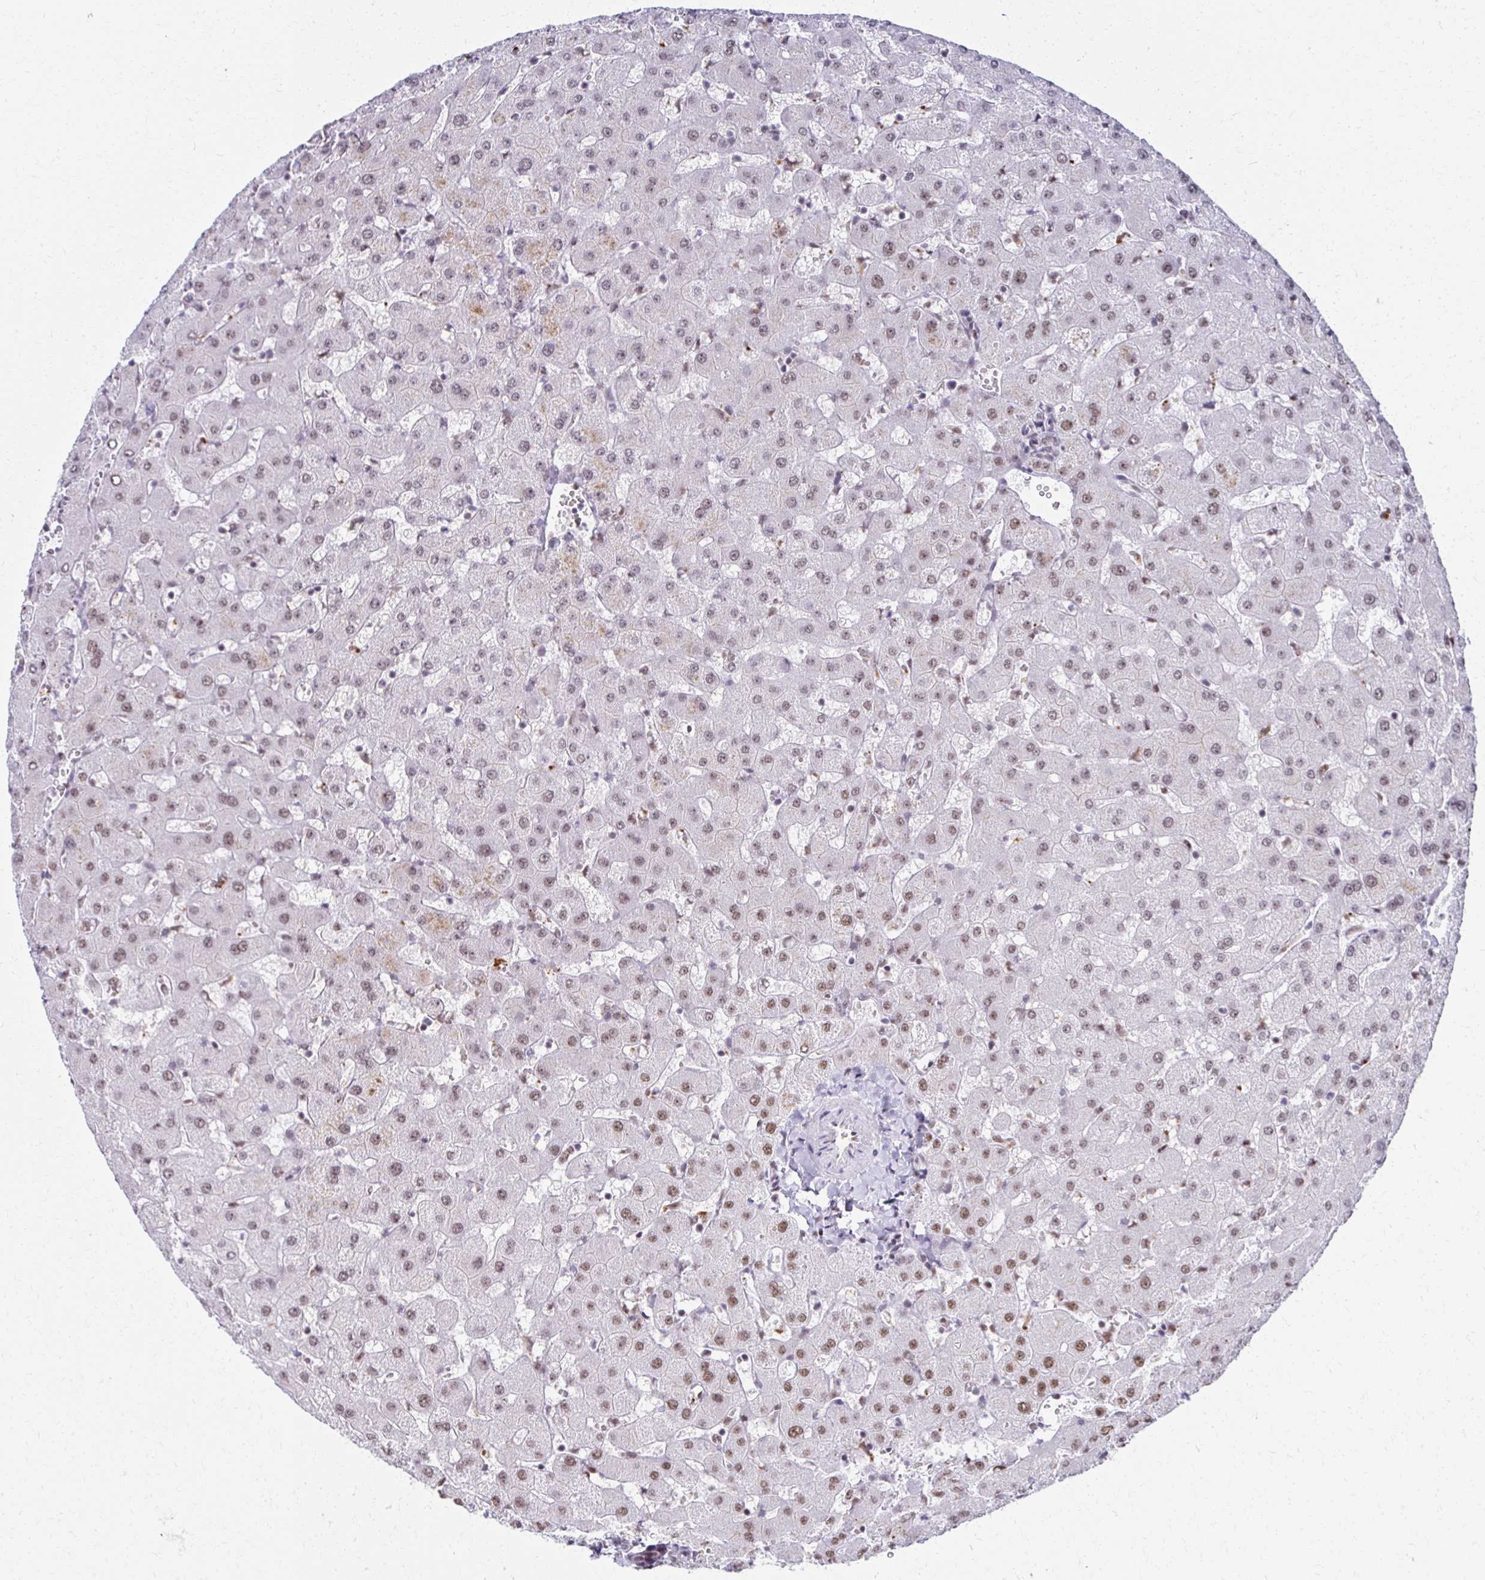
{"staining": {"intensity": "weak", "quantity": "25%-75%", "location": "nuclear"}, "tissue": "liver", "cell_type": "Cholangiocytes", "image_type": "normal", "snomed": [{"axis": "morphology", "description": "Normal tissue, NOS"}, {"axis": "topography", "description": "Liver"}], "caption": "A low amount of weak nuclear expression is seen in approximately 25%-75% of cholangiocytes in unremarkable liver. The protein is stained brown, and the nuclei are stained in blue (DAB IHC with brightfield microscopy, high magnification).", "gene": "IRF7", "patient": {"sex": "female", "age": 63}}